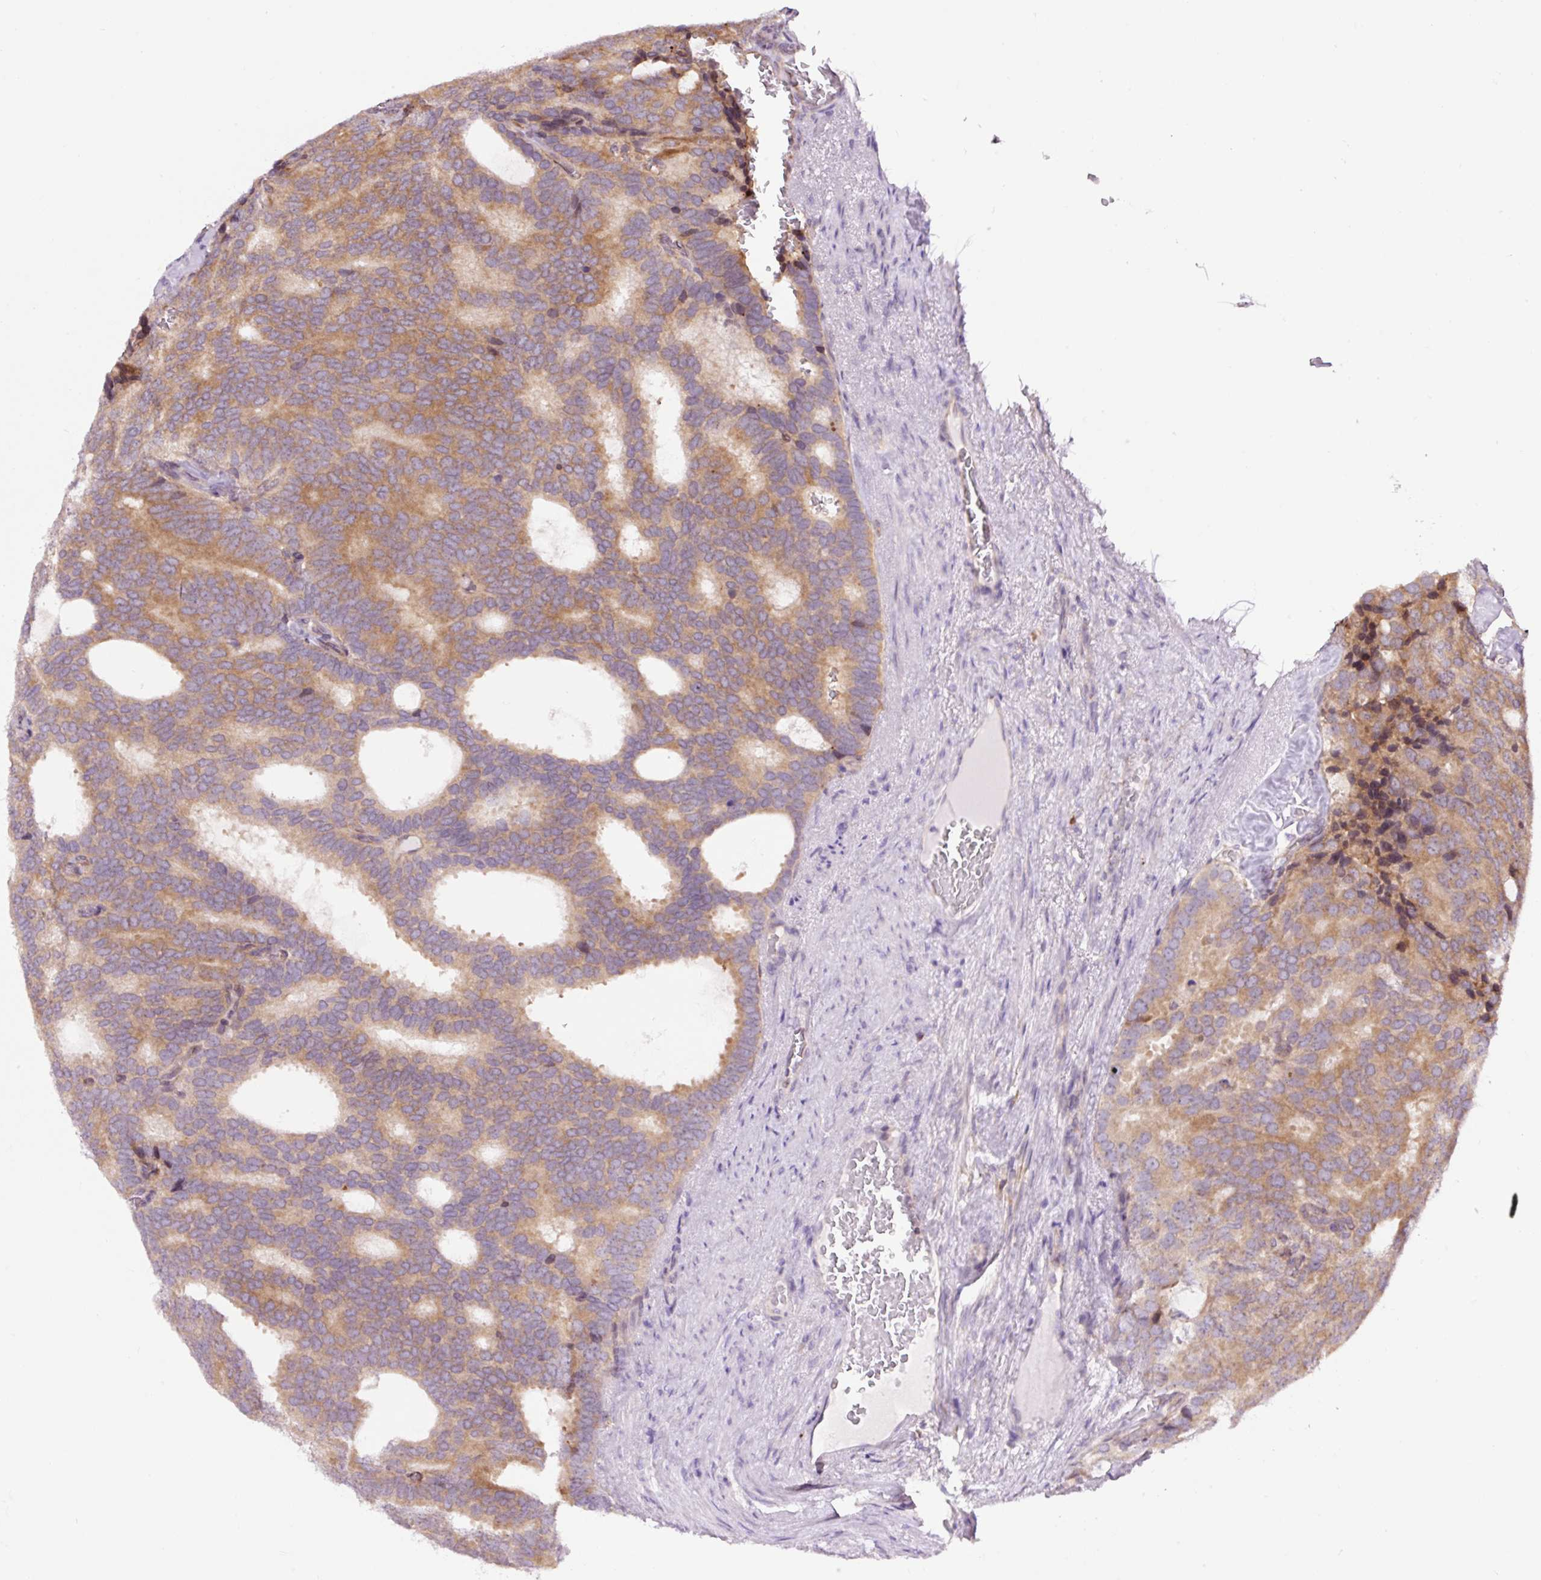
{"staining": {"intensity": "moderate", "quantity": ">75%", "location": "cytoplasmic/membranous"}, "tissue": "prostate cancer", "cell_type": "Tumor cells", "image_type": "cancer", "snomed": [{"axis": "morphology", "description": "Adenocarcinoma, Low grade"}, {"axis": "topography", "description": "Prostate"}], "caption": "Adenocarcinoma (low-grade) (prostate) stained with a brown dye reveals moderate cytoplasmic/membranous positive positivity in approximately >75% of tumor cells.", "gene": "RPL41", "patient": {"sex": "male", "age": 71}}